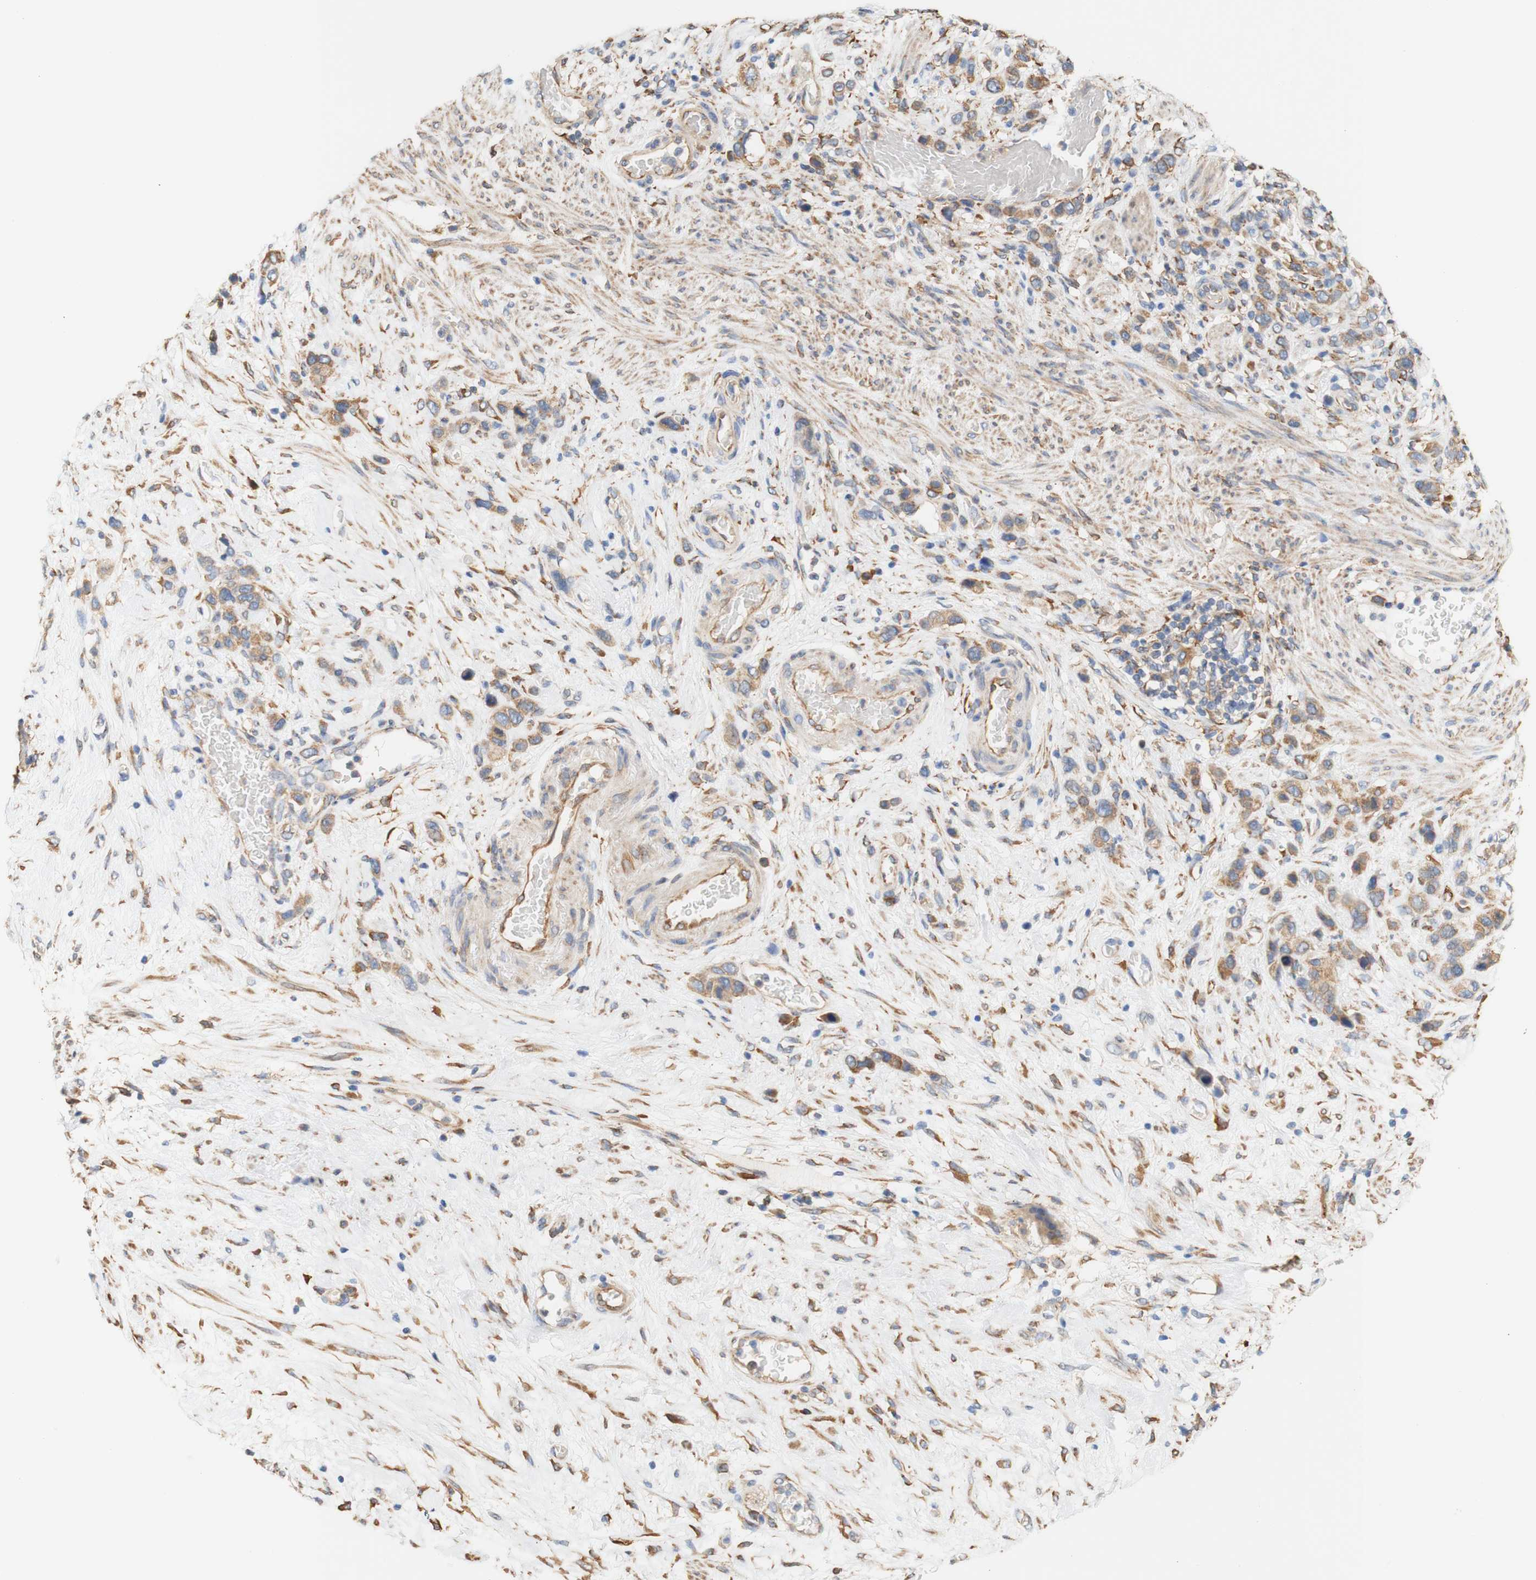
{"staining": {"intensity": "moderate", "quantity": ">75%", "location": "cytoplasmic/membranous"}, "tissue": "stomach cancer", "cell_type": "Tumor cells", "image_type": "cancer", "snomed": [{"axis": "morphology", "description": "Adenocarcinoma, NOS"}, {"axis": "morphology", "description": "Adenocarcinoma, High grade"}, {"axis": "topography", "description": "Stomach, upper"}, {"axis": "topography", "description": "Stomach, lower"}], "caption": "Adenocarcinoma (stomach) was stained to show a protein in brown. There is medium levels of moderate cytoplasmic/membranous staining in approximately >75% of tumor cells. The protein is stained brown, and the nuclei are stained in blue (DAB (3,3'-diaminobenzidine) IHC with brightfield microscopy, high magnification).", "gene": "EIF2AK4", "patient": {"sex": "female", "age": 65}}